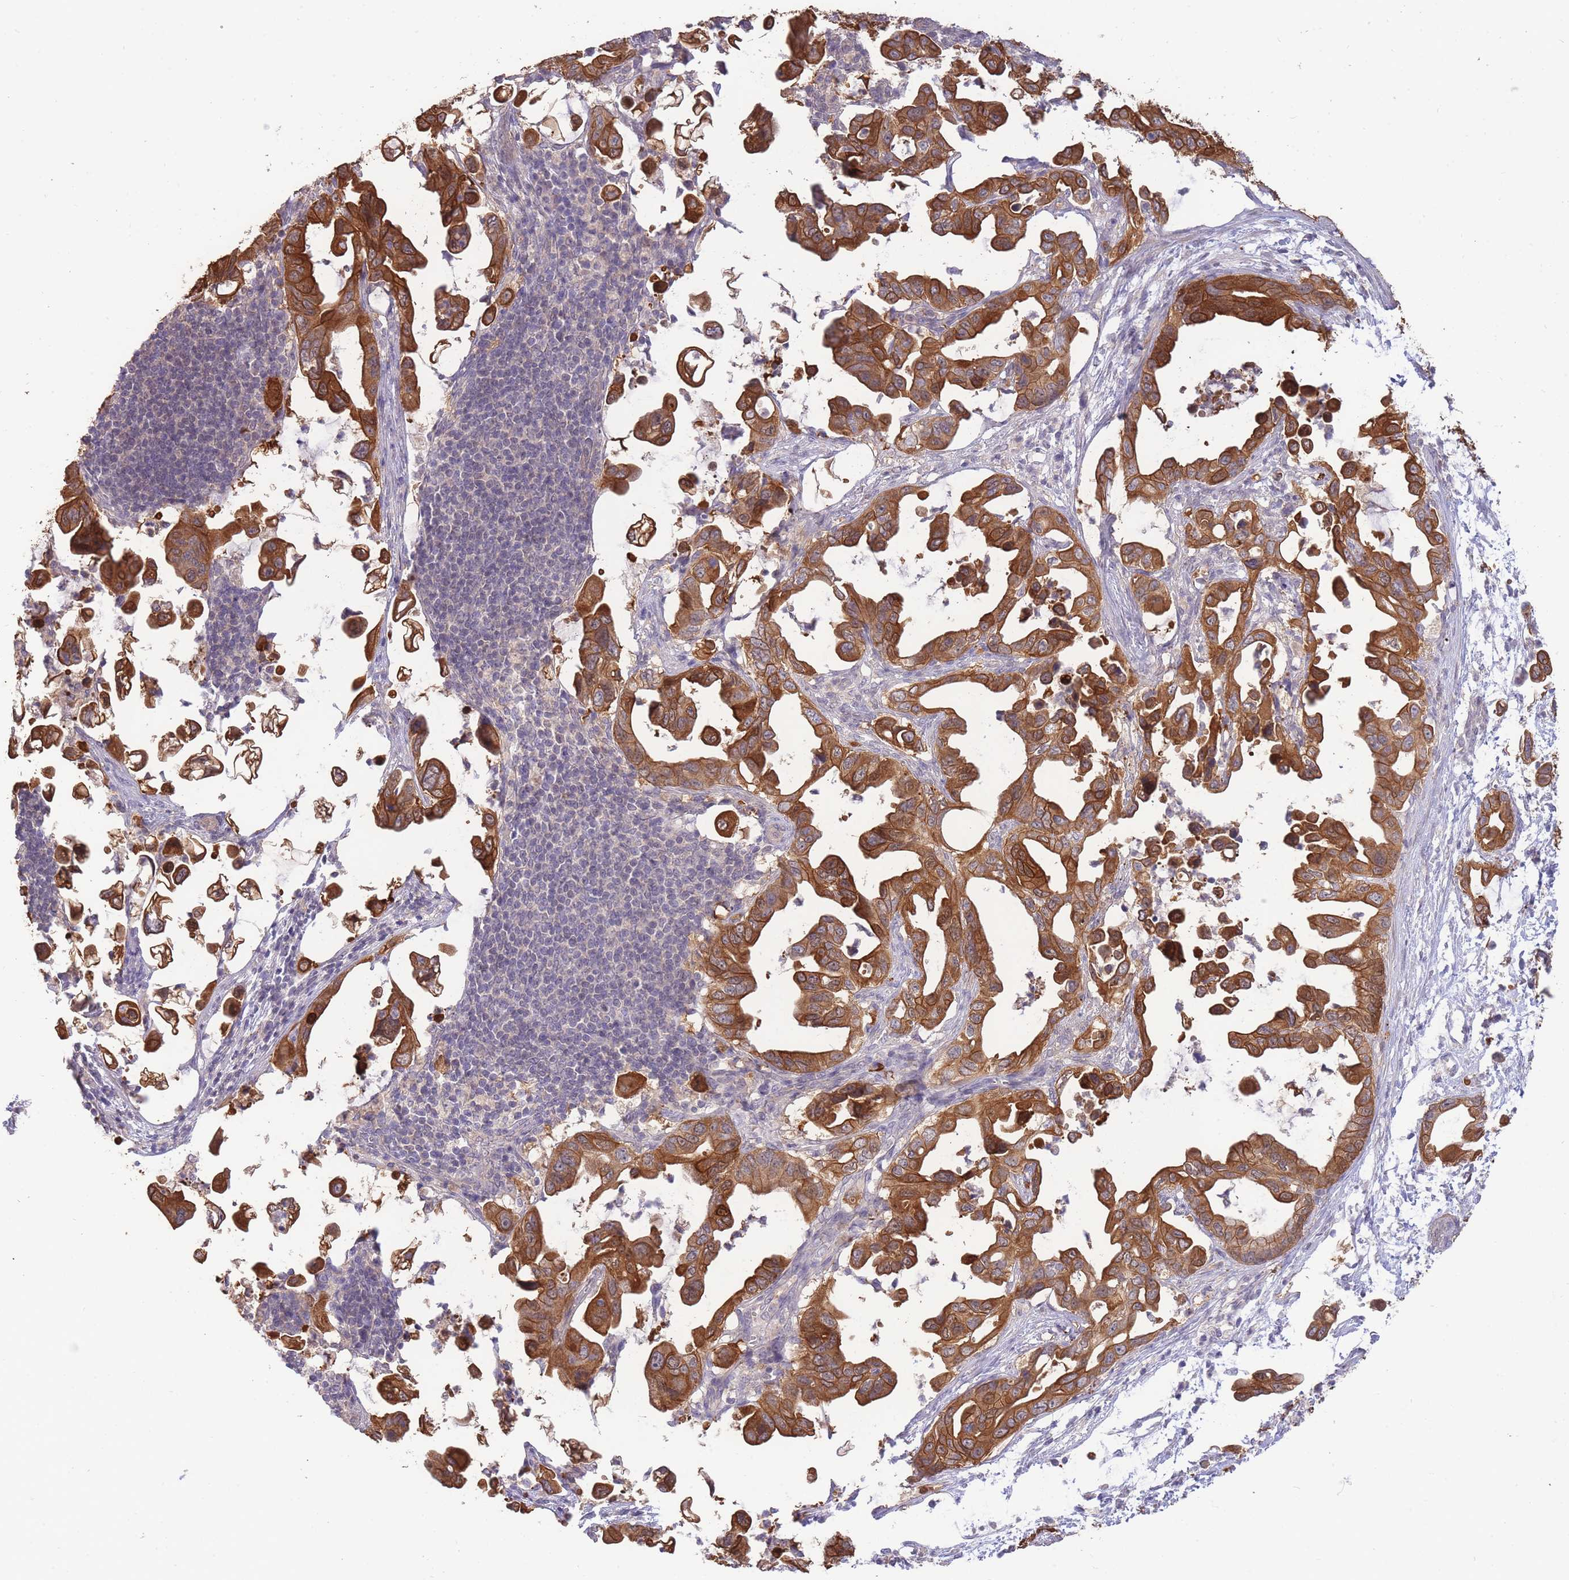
{"staining": {"intensity": "strong", "quantity": ">75%", "location": "cytoplasmic/membranous"}, "tissue": "pancreatic cancer", "cell_type": "Tumor cells", "image_type": "cancer", "snomed": [{"axis": "morphology", "description": "Adenocarcinoma, NOS"}, {"axis": "topography", "description": "Pancreas"}], "caption": "Immunohistochemistry (IHC) image of adenocarcinoma (pancreatic) stained for a protein (brown), which shows high levels of strong cytoplasmic/membranous staining in approximately >75% of tumor cells.", "gene": "SMC6", "patient": {"sex": "male", "age": 61}}